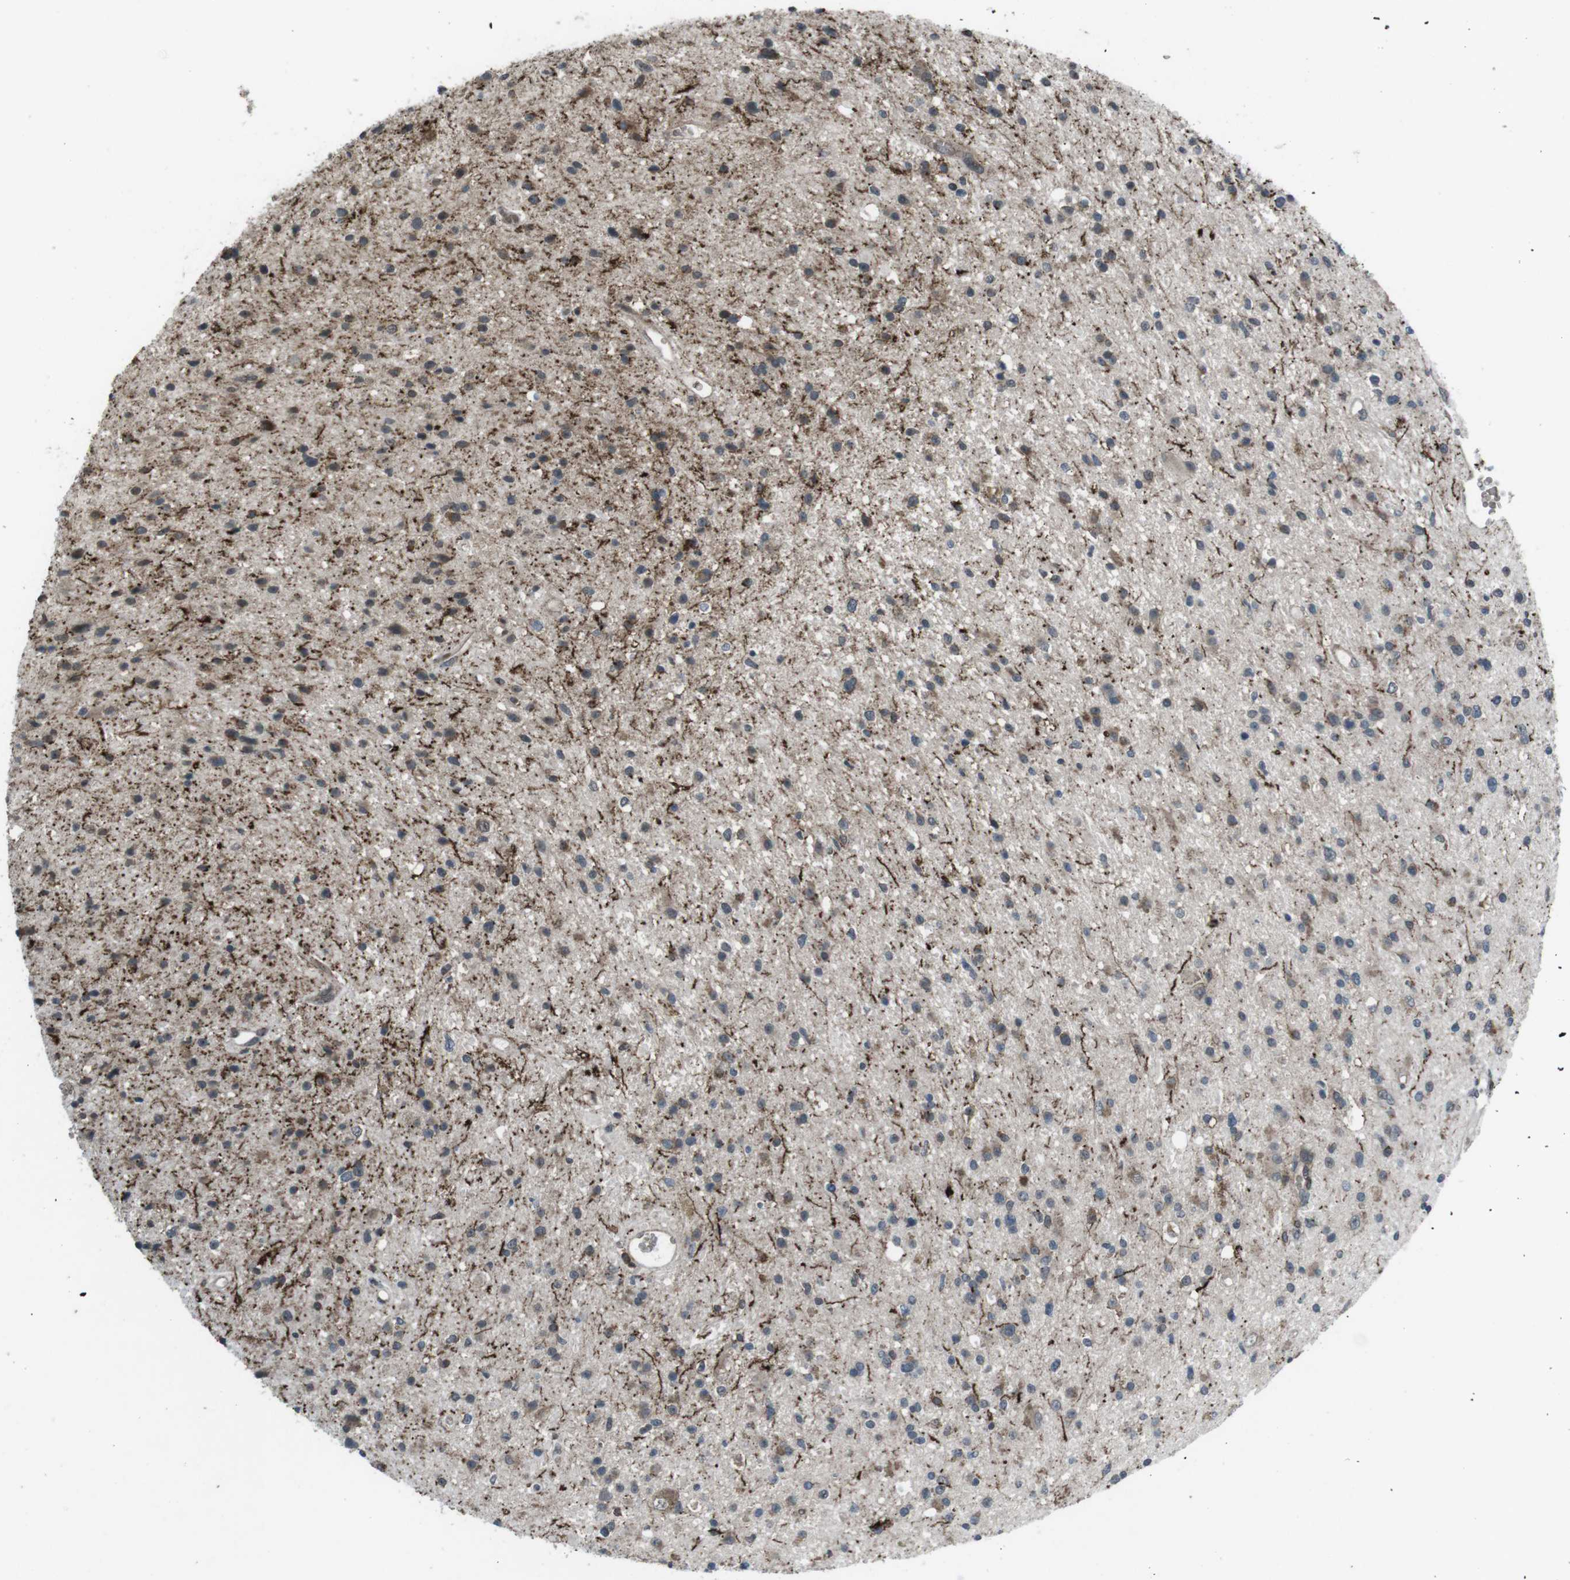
{"staining": {"intensity": "moderate", "quantity": "25%-75%", "location": "cytoplasmic/membranous"}, "tissue": "glioma", "cell_type": "Tumor cells", "image_type": "cancer", "snomed": [{"axis": "morphology", "description": "Glioma, malignant, High grade"}, {"axis": "topography", "description": "Brain"}], "caption": "The image demonstrates a brown stain indicating the presence of a protein in the cytoplasmic/membranous of tumor cells in high-grade glioma (malignant).", "gene": "GDF10", "patient": {"sex": "male", "age": 33}}